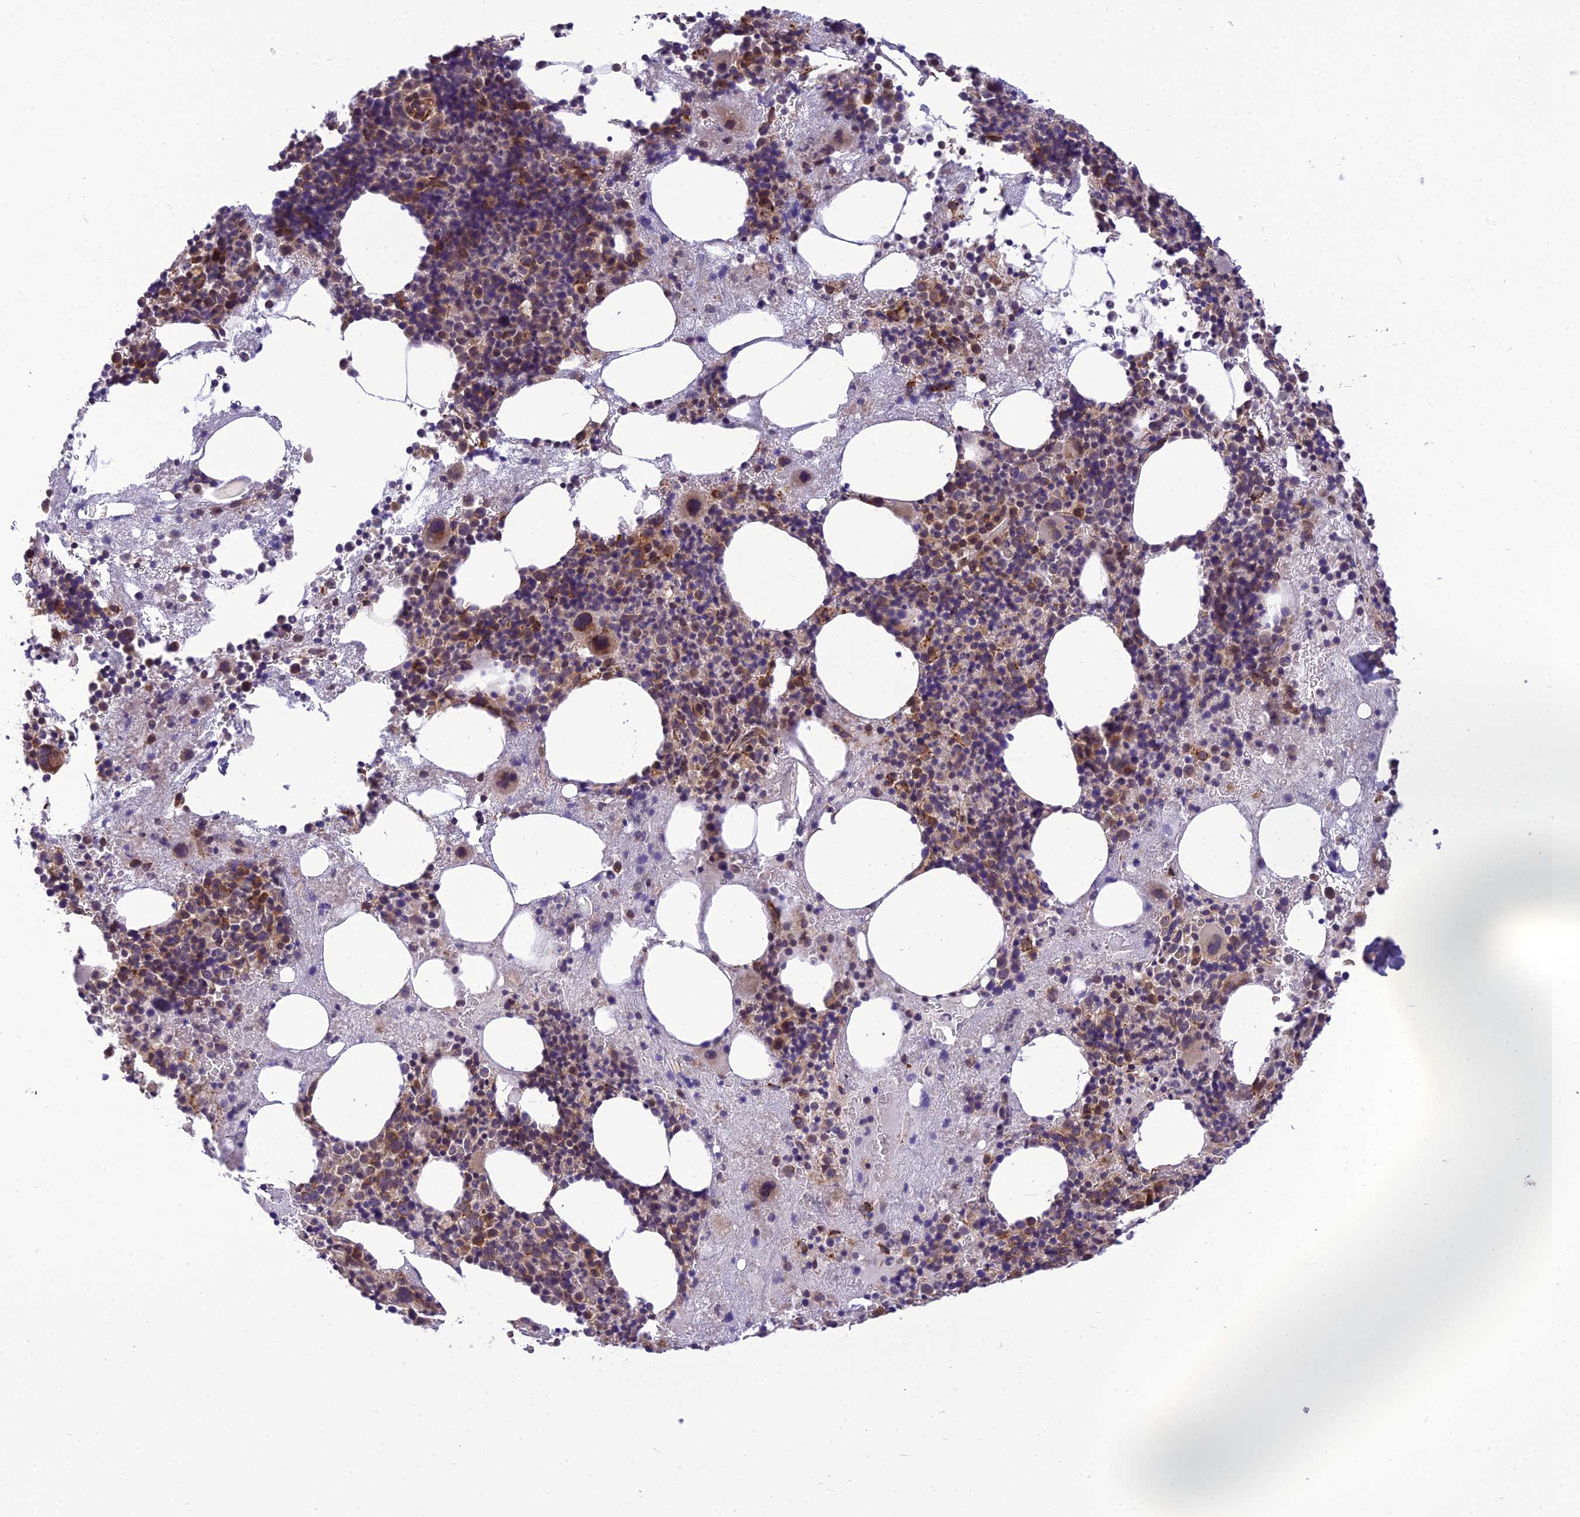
{"staining": {"intensity": "moderate", "quantity": "25%-75%", "location": "cytoplasmic/membranous"}, "tissue": "bone marrow", "cell_type": "Hematopoietic cells", "image_type": "normal", "snomed": [{"axis": "morphology", "description": "Normal tissue, NOS"}, {"axis": "topography", "description": "Bone marrow"}], "caption": "Bone marrow stained with DAB (3,3'-diaminobenzidine) immunohistochemistry displays medium levels of moderate cytoplasmic/membranous expression in approximately 25%-75% of hematopoietic cells.", "gene": "DHCR7", "patient": {"sex": "male", "age": 75}}